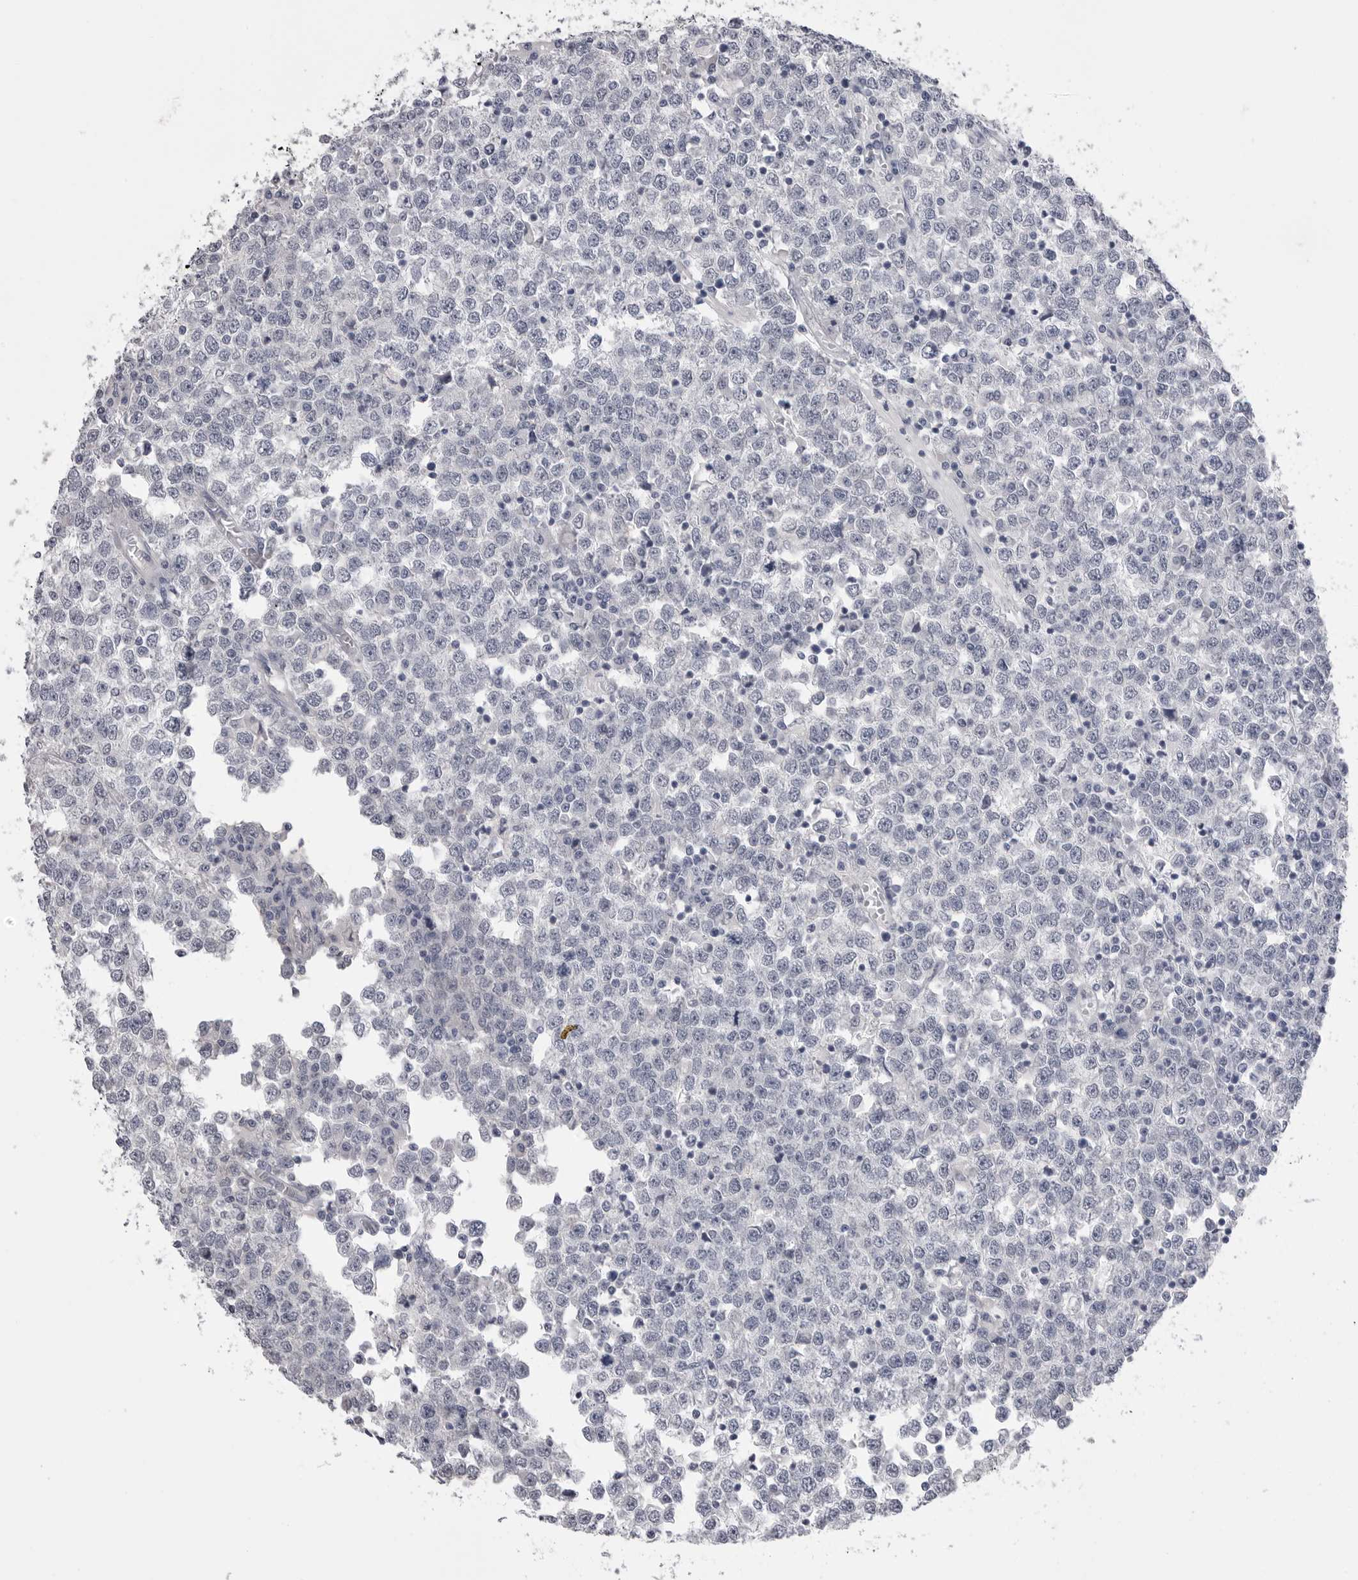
{"staining": {"intensity": "negative", "quantity": "none", "location": "none"}, "tissue": "testis cancer", "cell_type": "Tumor cells", "image_type": "cancer", "snomed": [{"axis": "morphology", "description": "Seminoma, NOS"}, {"axis": "topography", "description": "Testis"}], "caption": "This is an immunohistochemistry (IHC) photomicrograph of human seminoma (testis). There is no staining in tumor cells.", "gene": "DLGAP3", "patient": {"sex": "male", "age": 65}}